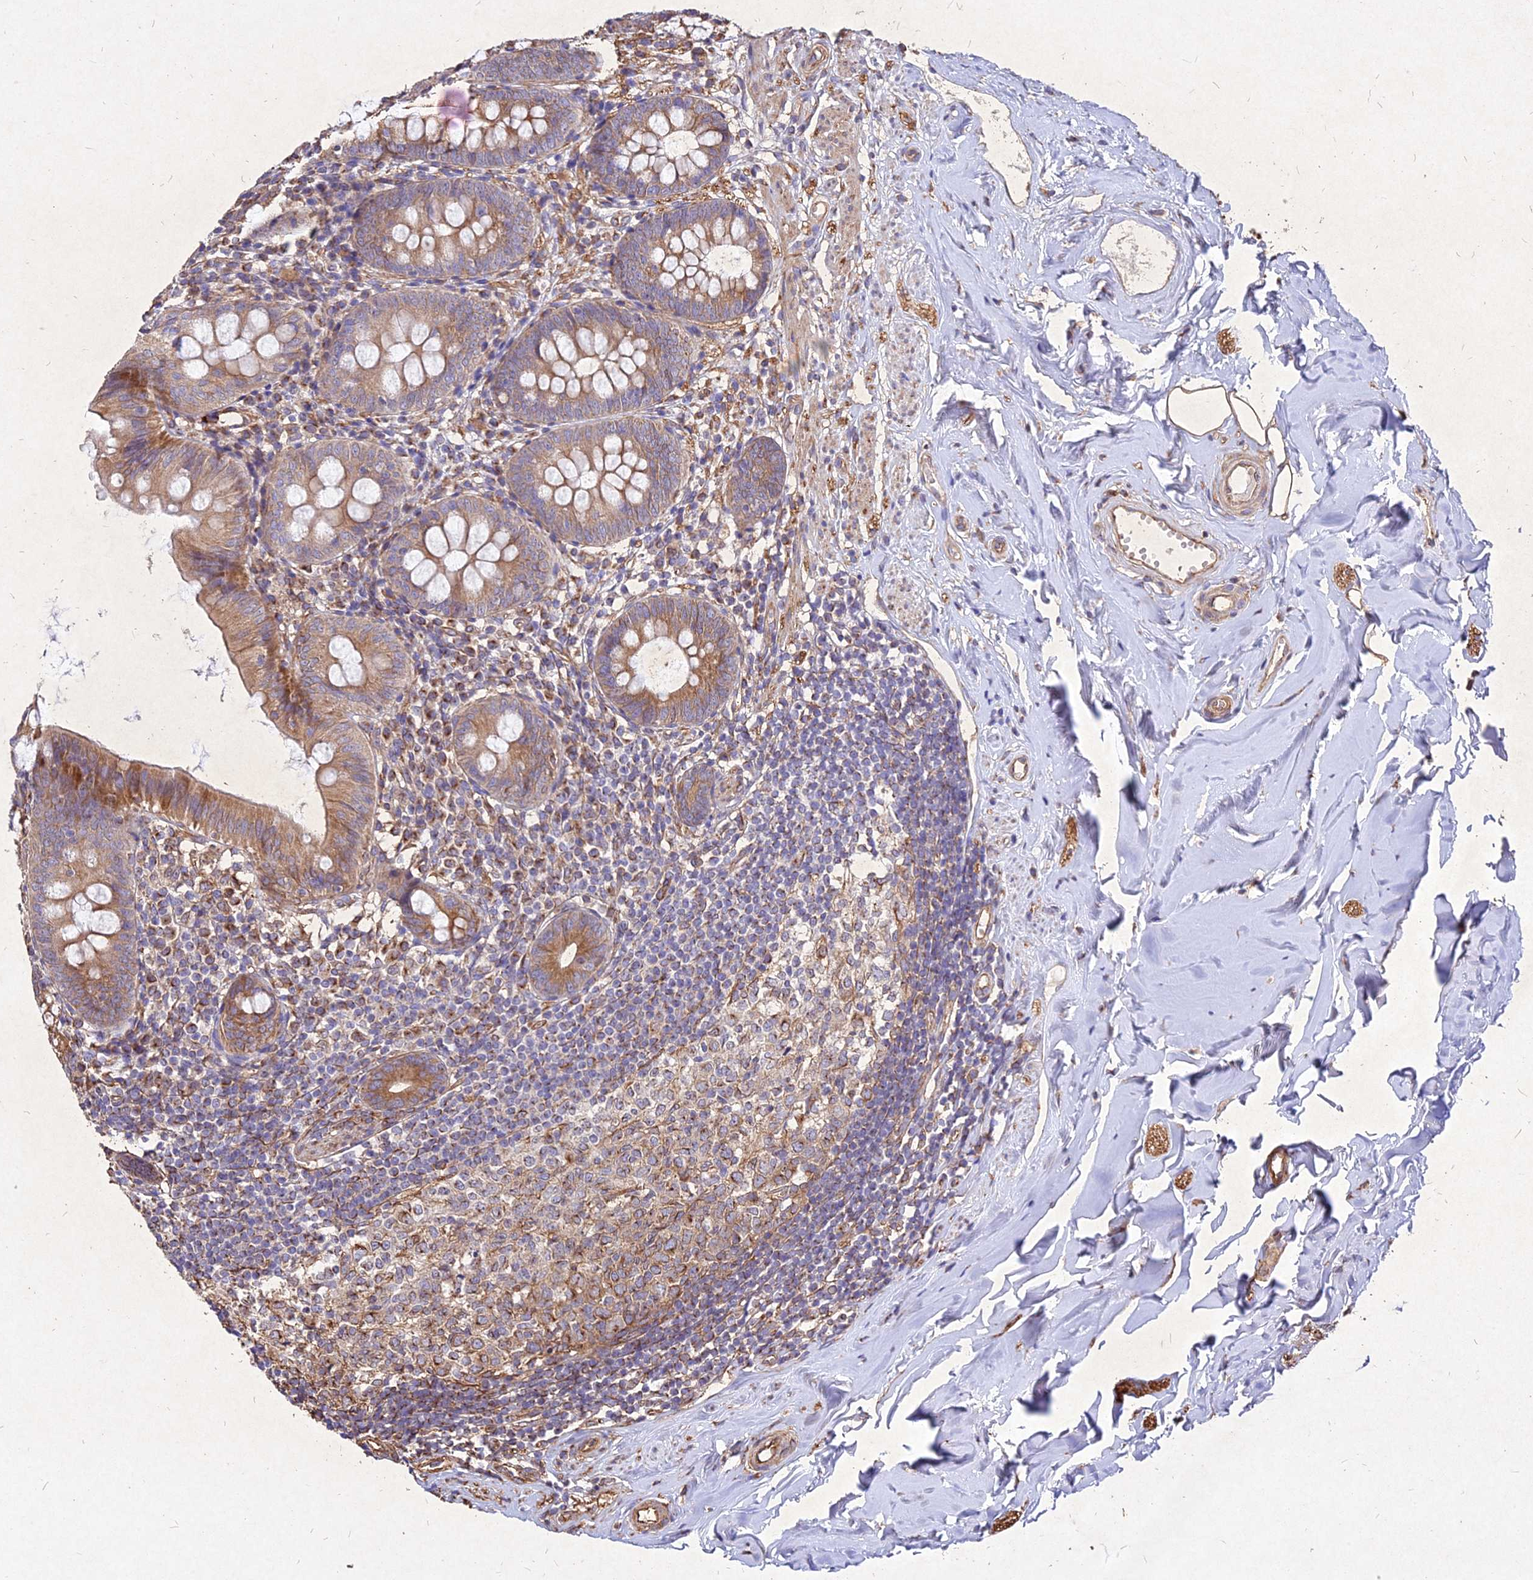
{"staining": {"intensity": "moderate", "quantity": ">75%", "location": "cytoplasmic/membranous"}, "tissue": "appendix", "cell_type": "Glandular cells", "image_type": "normal", "snomed": [{"axis": "morphology", "description": "Normal tissue, NOS"}, {"axis": "topography", "description": "Appendix"}], "caption": "Protein staining of unremarkable appendix displays moderate cytoplasmic/membranous staining in about >75% of glandular cells. (DAB IHC with brightfield microscopy, high magnification).", "gene": "SKA1", "patient": {"sex": "female", "age": 51}}